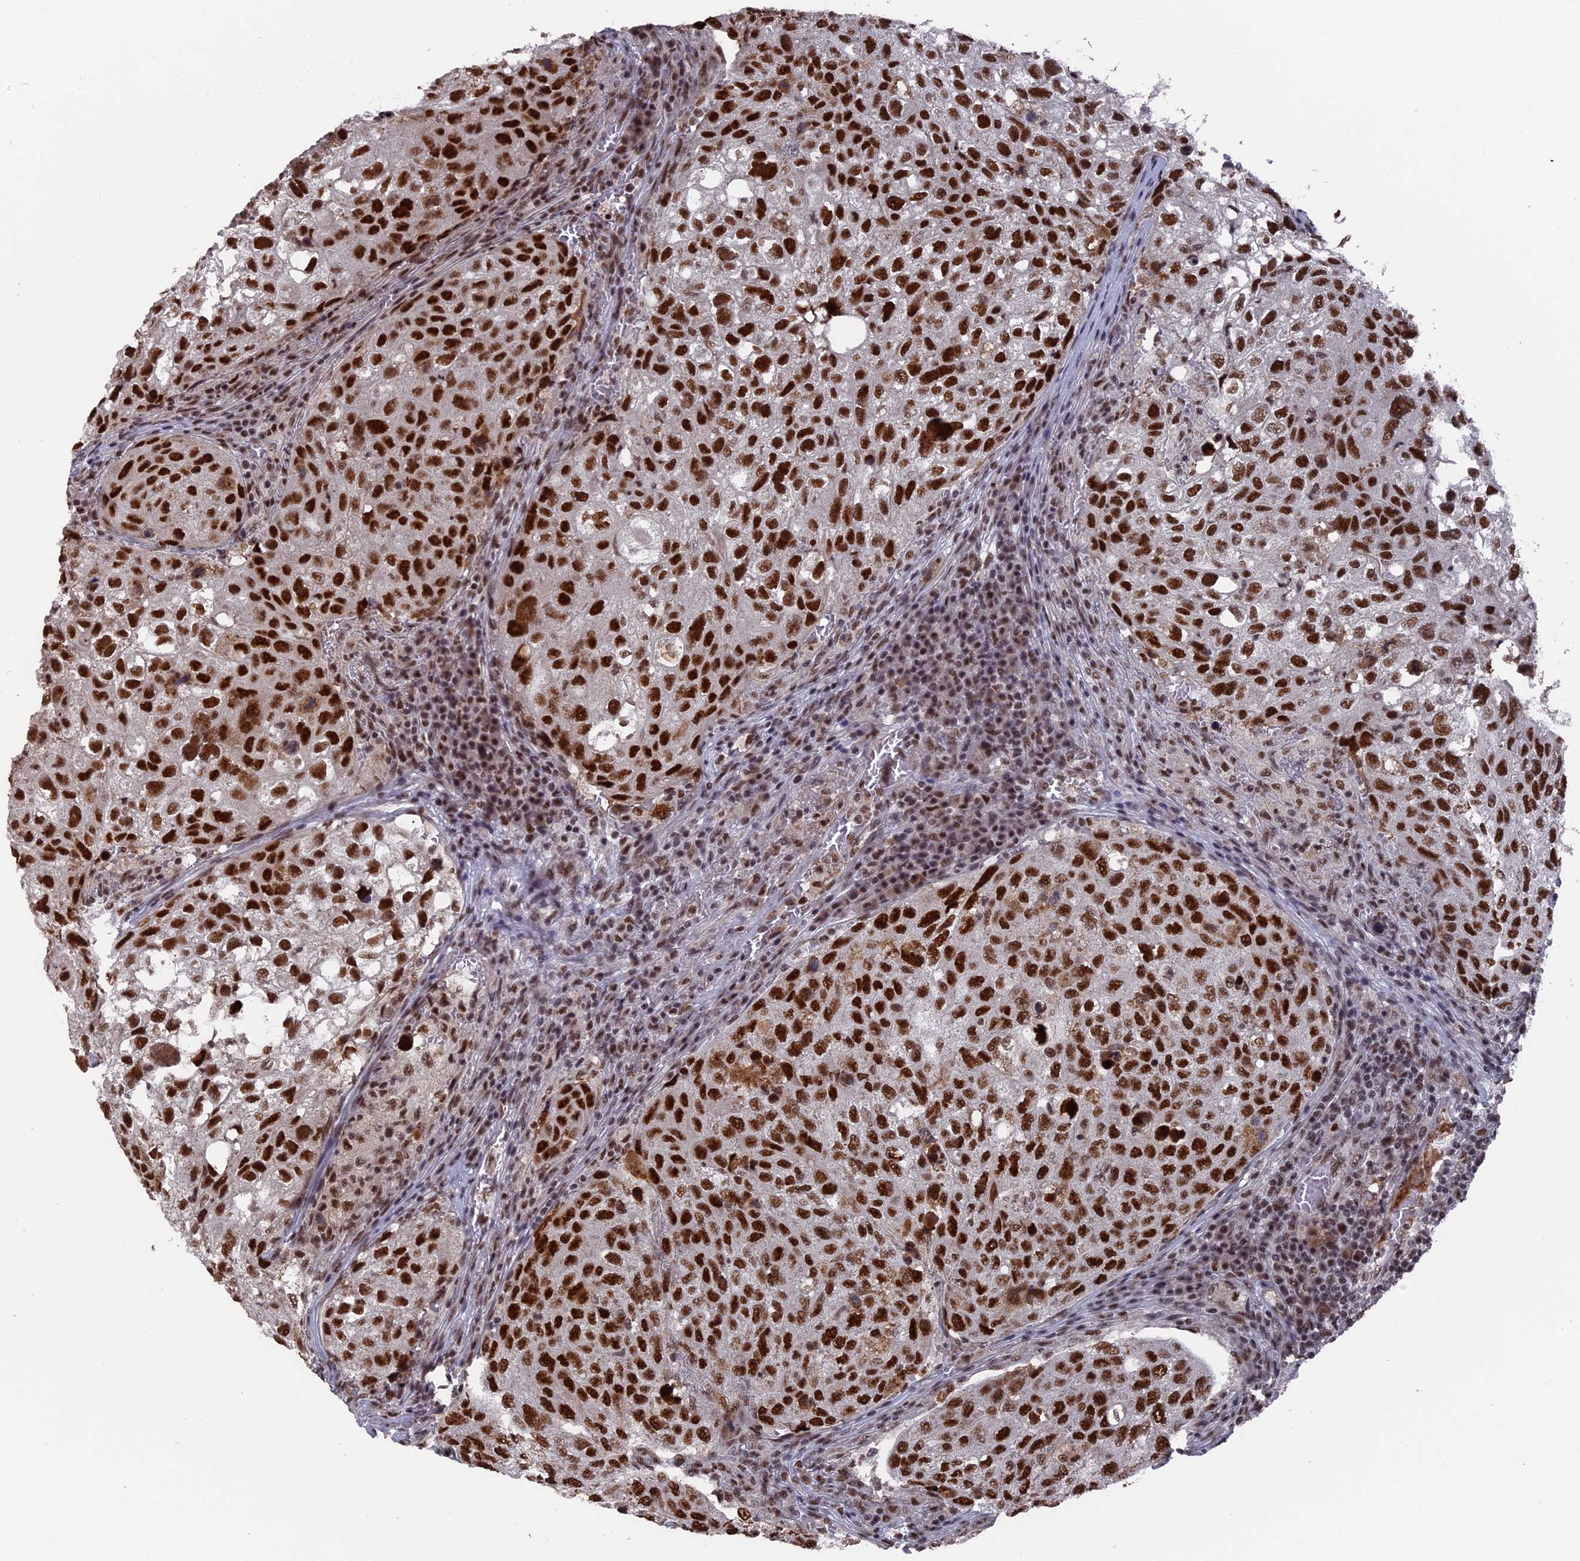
{"staining": {"intensity": "strong", "quantity": "25%-75%", "location": "nuclear"}, "tissue": "urothelial cancer", "cell_type": "Tumor cells", "image_type": "cancer", "snomed": [{"axis": "morphology", "description": "Urothelial carcinoma, High grade"}, {"axis": "topography", "description": "Lymph node"}, {"axis": "topography", "description": "Urinary bladder"}], "caption": "Immunohistochemical staining of human urothelial carcinoma (high-grade) reveals strong nuclear protein staining in approximately 25%-75% of tumor cells.", "gene": "SF3A2", "patient": {"sex": "male", "age": 51}}